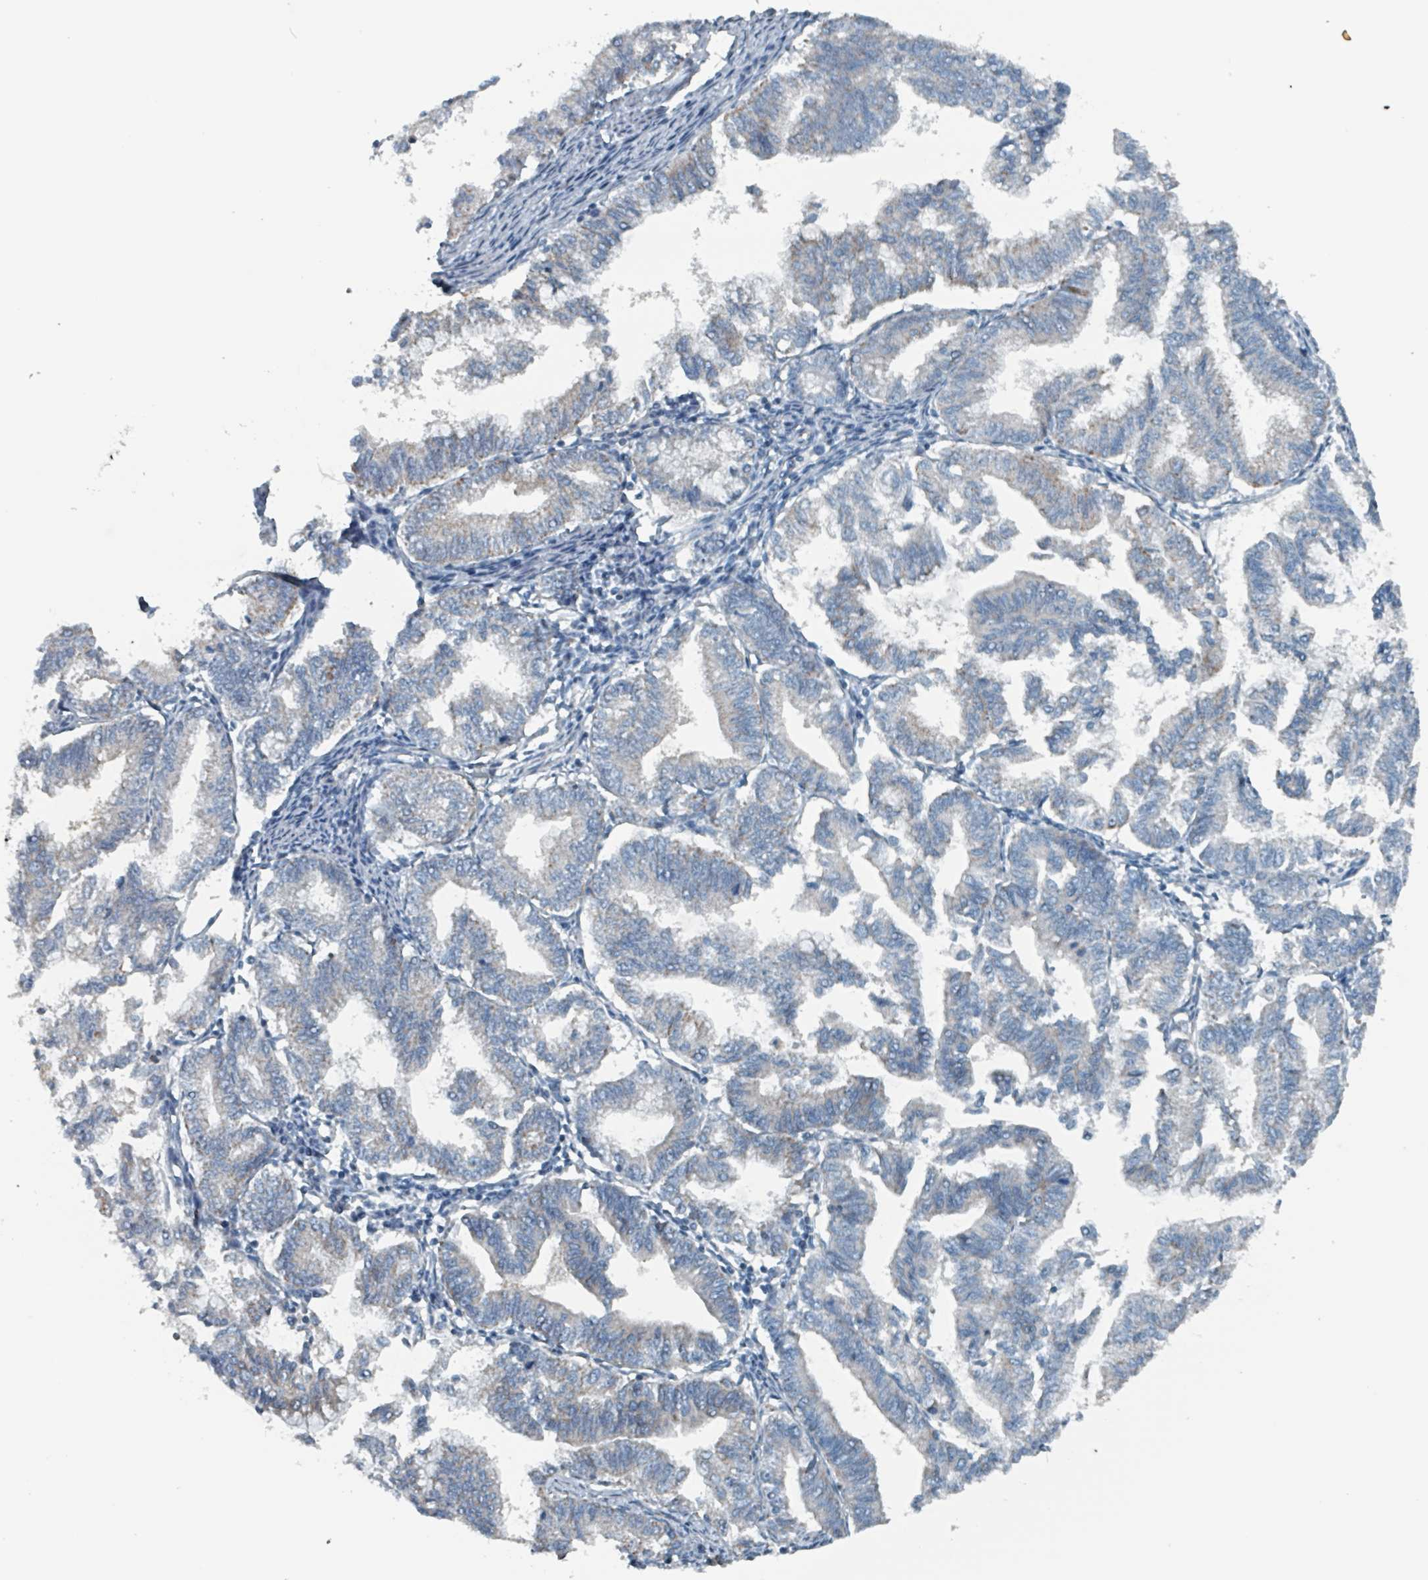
{"staining": {"intensity": "negative", "quantity": "none", "location": "none"}, "tissue": "endometrial cancer", "cell_type": "Tumor cells", "image_type": "cancer", "snomed": [{"axis": "morphology", "description": "Adenocarcinoma, NOS"}, {"axis": "topography", "description": "Endometrium"}], "caption": "Immunohistochemical staining of human endometrial adenocarcinoma displays no significant positivity in tumor cells. The staining was performed using DAB (3,3'-diaminobenzidine) to visualize the protein expression in brown, while the nuclei were stained in blue with hematoxylin (Magnification: 20x).", "gene": "ABHD18", "patient": {"sex": "female", "age": 79}}